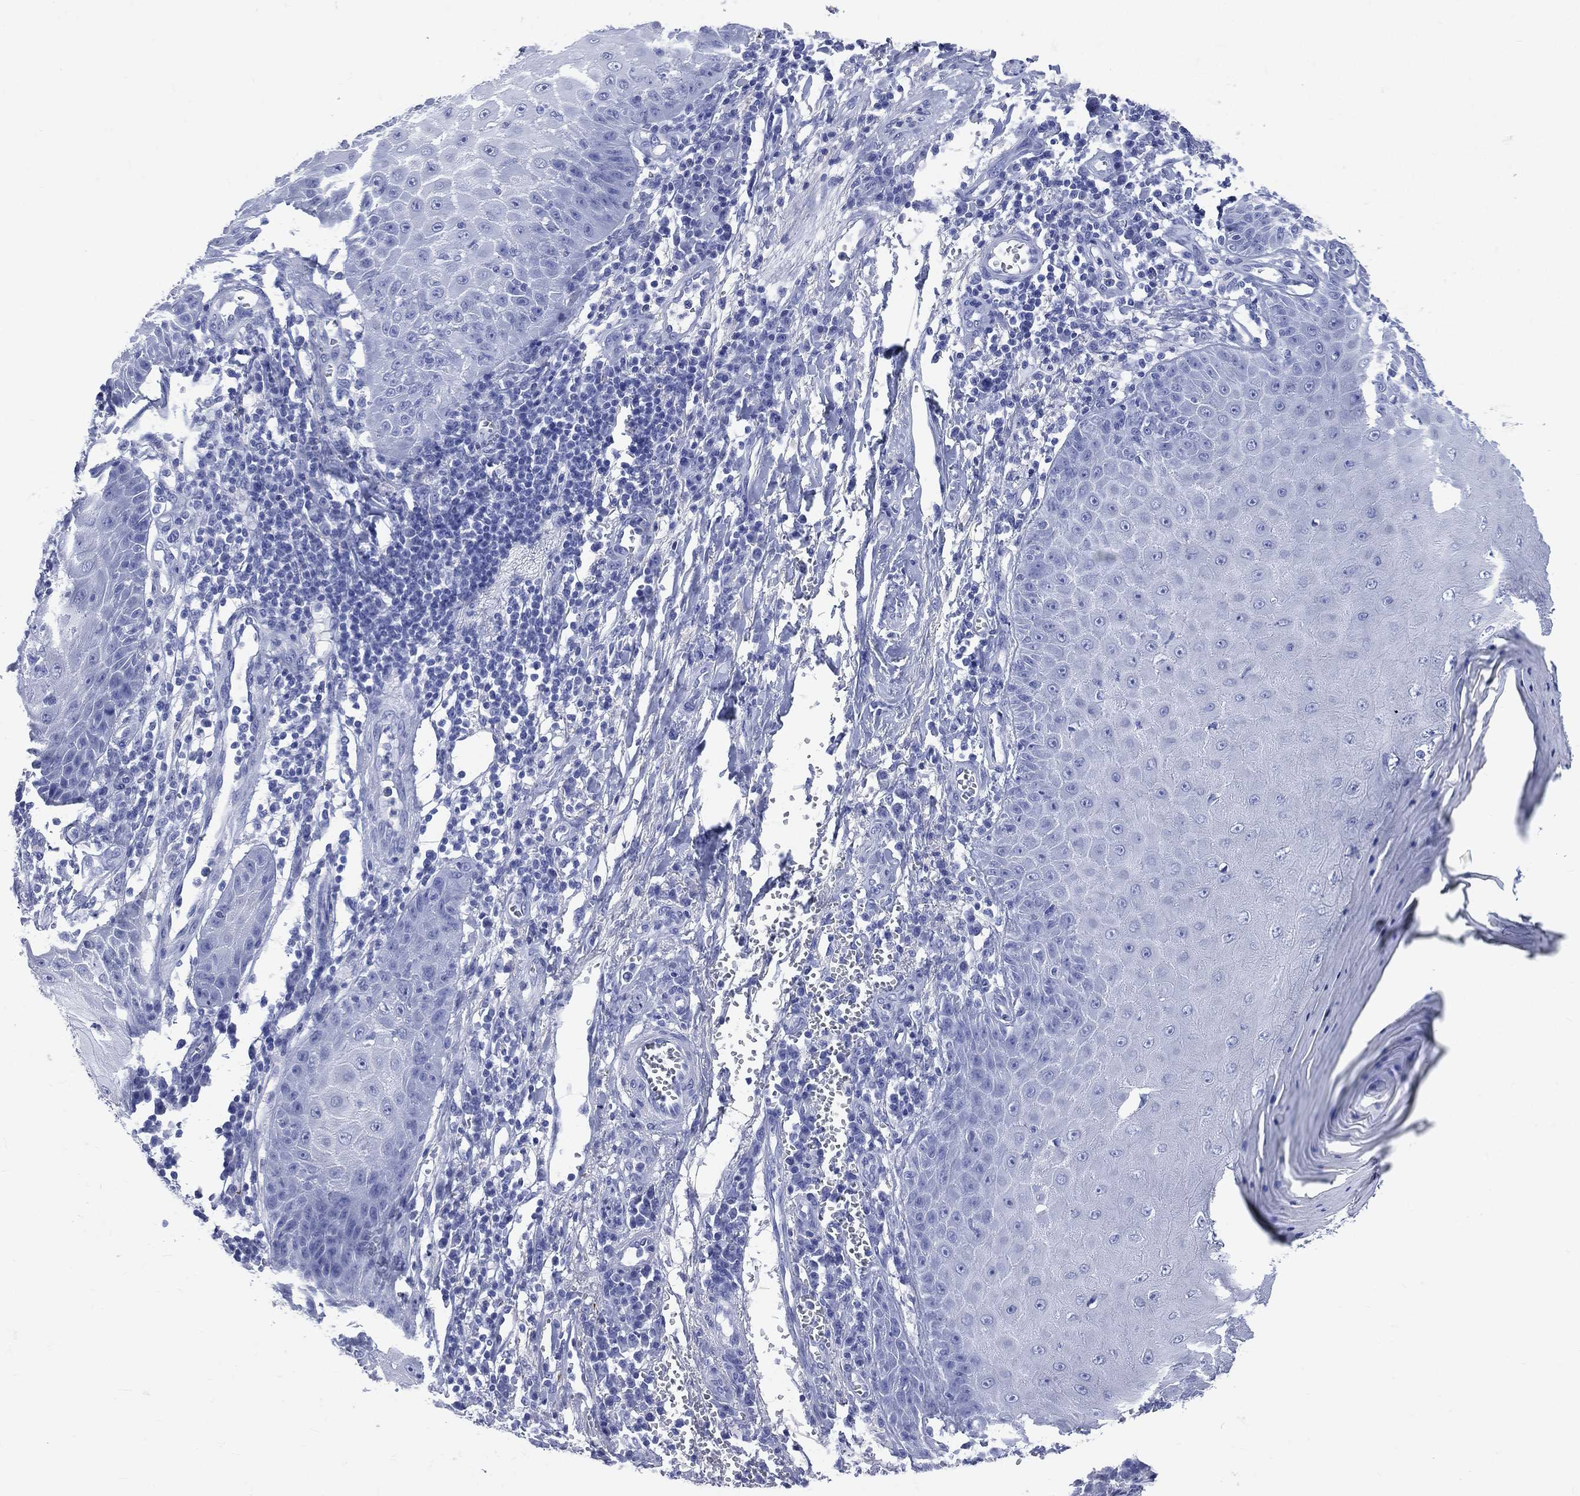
{"staining": {"intensity": "negative", "quantity": "none", "location": "none"}, "tissue": "skin cancer", "cell_type": "Tumor cells", "image_type": "cancer", "snomed": [{"axis": "morphology", "description": "Squamous cell carcinoma, NOS"}, {"axis": "topography", "description": "Skin"}], "caption": "The immunohistochemistry (IHC) micrograph has no significant positivity in tumor cells of squamous cell carcinoma (skin) tissue.", "gene": "SYP", "patient": {"sex": "male", "age": 70}}